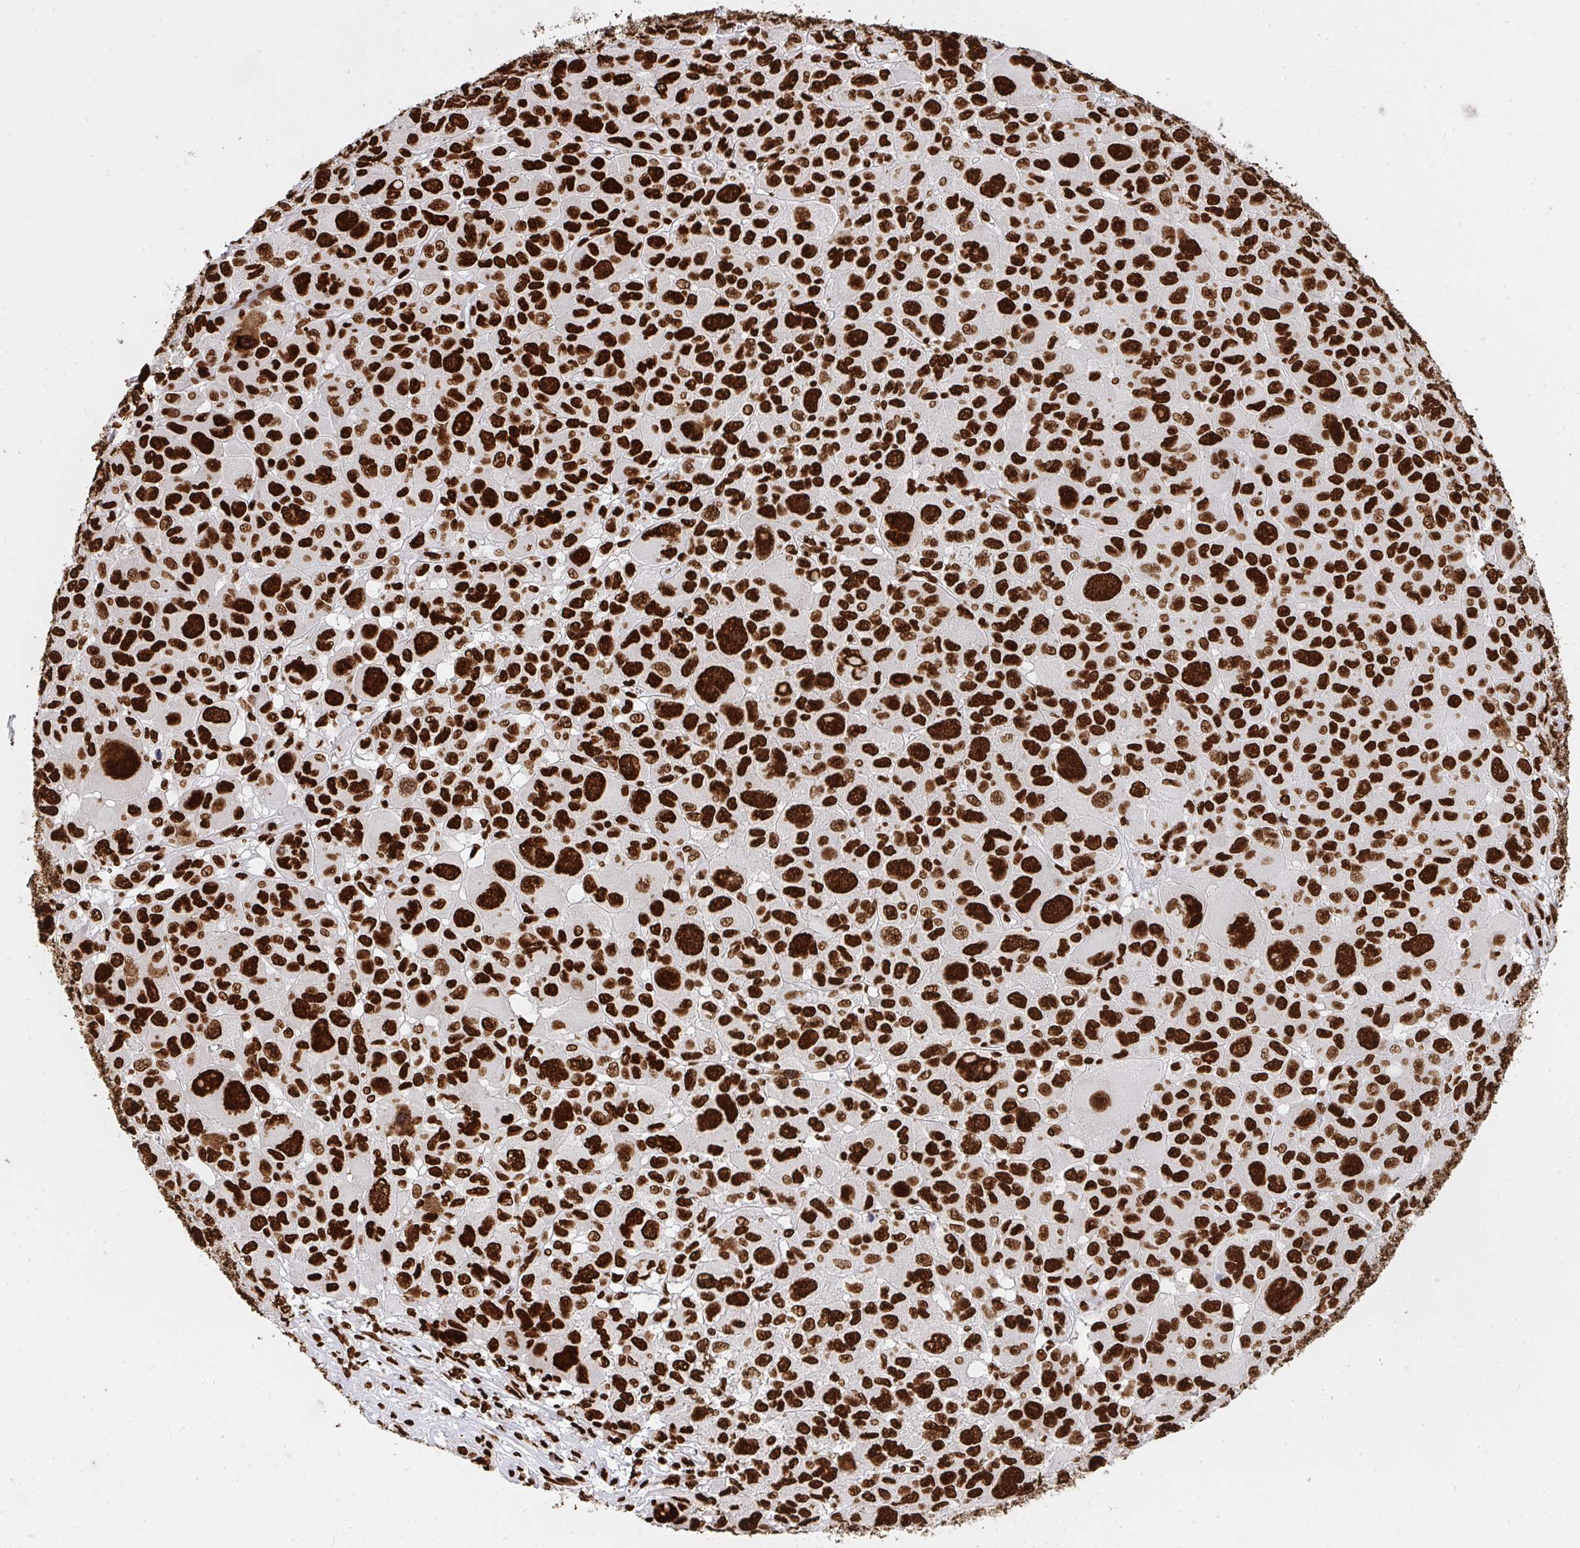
{"staining": {"intensity": "strong", "quantity": ">75%", "location": "nuclear"}, "tissue": "melanoma", "cell_type": "Tumor cells", "image_type": "cancer", "snomed": [{"axis": "morphology", "description": "Malignant melanoma, NOS"}, {"axis": "topography", "description": "Skin"}], "caption": "This photomicrograph exhibits malignant melanoma stained with immunohistochemistry (IHC) to label a protein in brown. The nuclear of tumor cells show strong positivity for the protein. Nuclei are counter-stained blue.", "gene": "HNRNPL", "patient": {"sex": "female", "age": 66}}